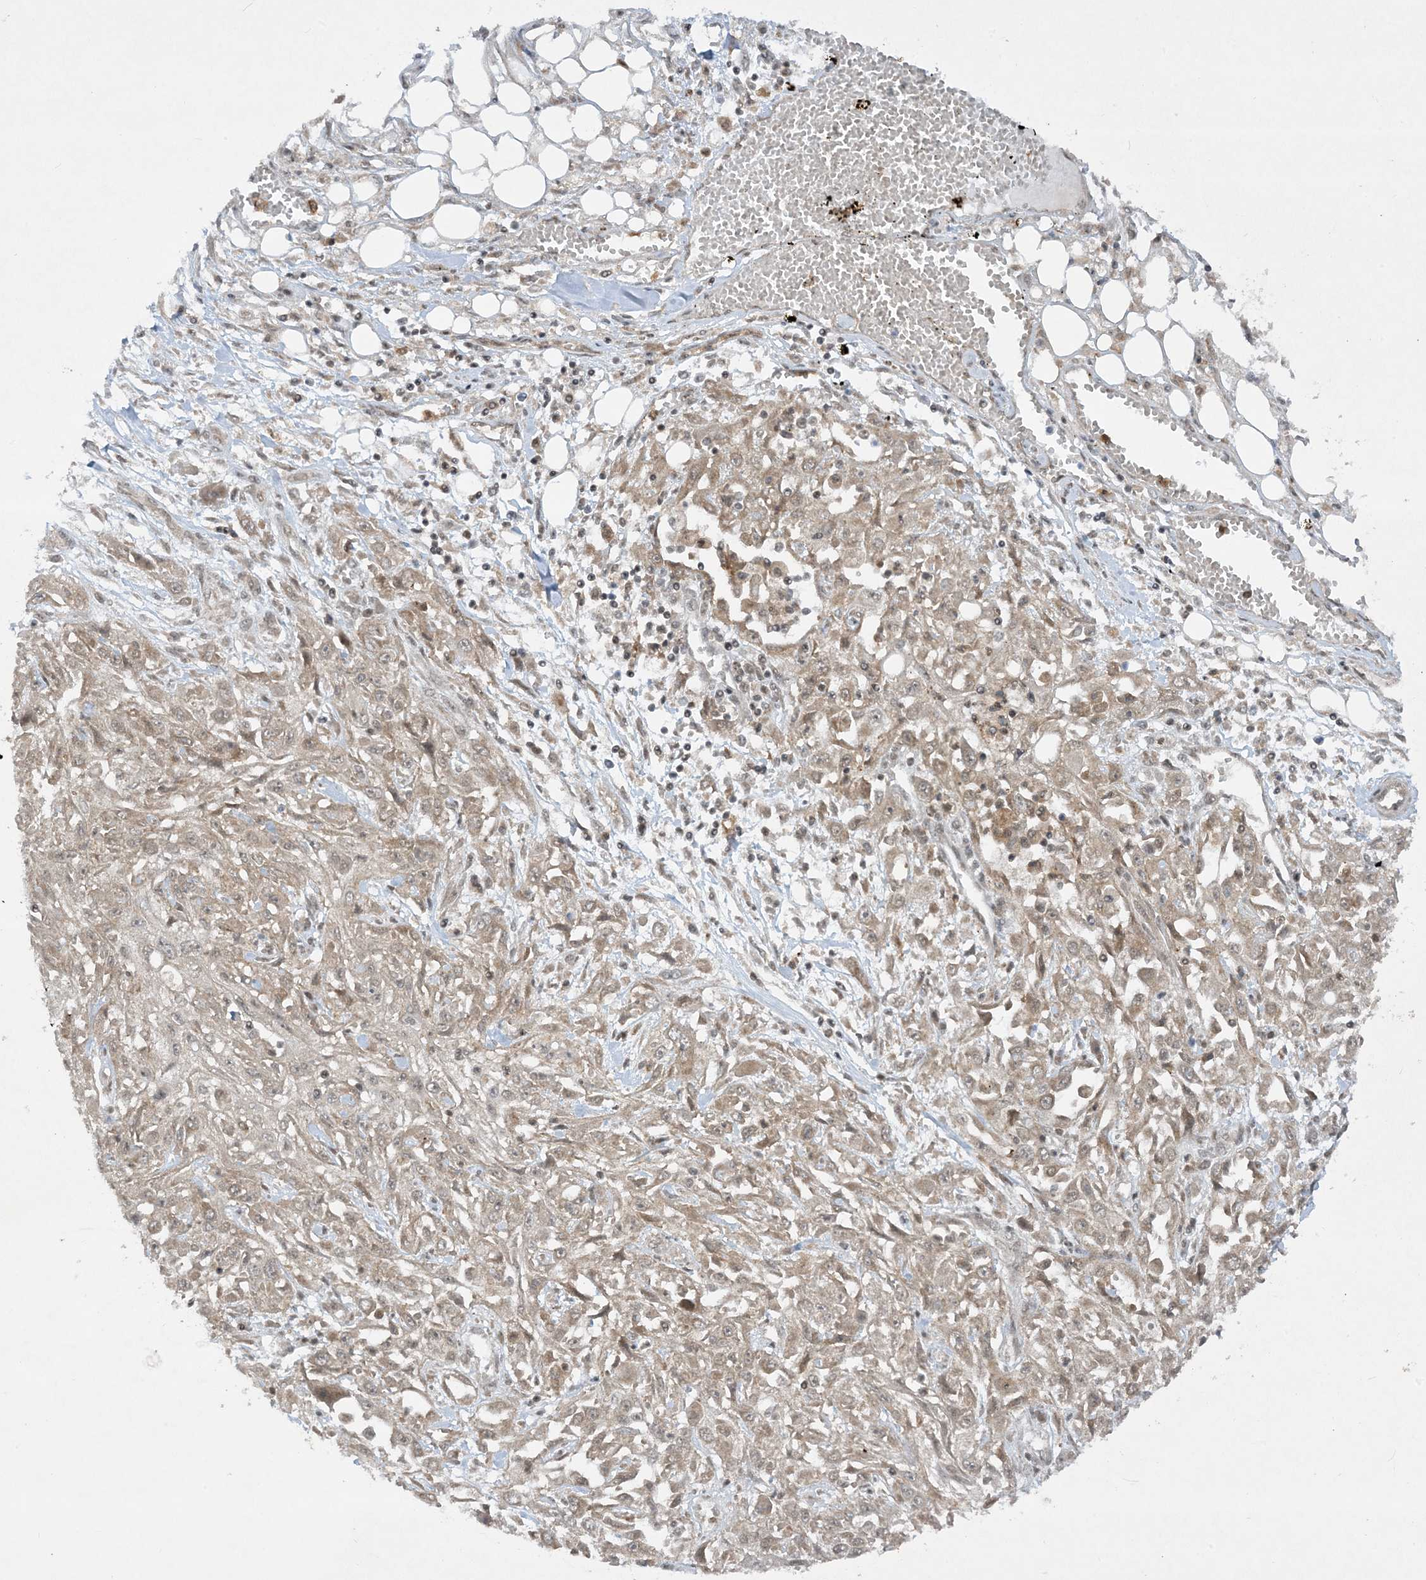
{"staining": {"intensity": "weak", "quantity": "25%-75%", "location": "cytoplasmic/membranous"}, "tissue": "skin cancer", "cell_type": "Tumor cells", "image_type": "cancer", "snomed": [{"axis": "morphology", "description": "Squamous cell carcinoma, NOS"}, {"axis": "morphology", "description": "Squamous cell carcinoma, metastatic, NOS"}, {"axis": "topography", "description": "Skin"}, {"axis": "topography", "description": "Lymph node"}], "caption": "The immunohistochemical stain labels weak cytoplasmic/membranous positivity in tumor cells of skin squamous cell carcinoma tissue. (Brightfield microscopy of DAB IHC at high magnification).", "gene": "CERT1", "patient": {"sex": "male", "age": 75}}